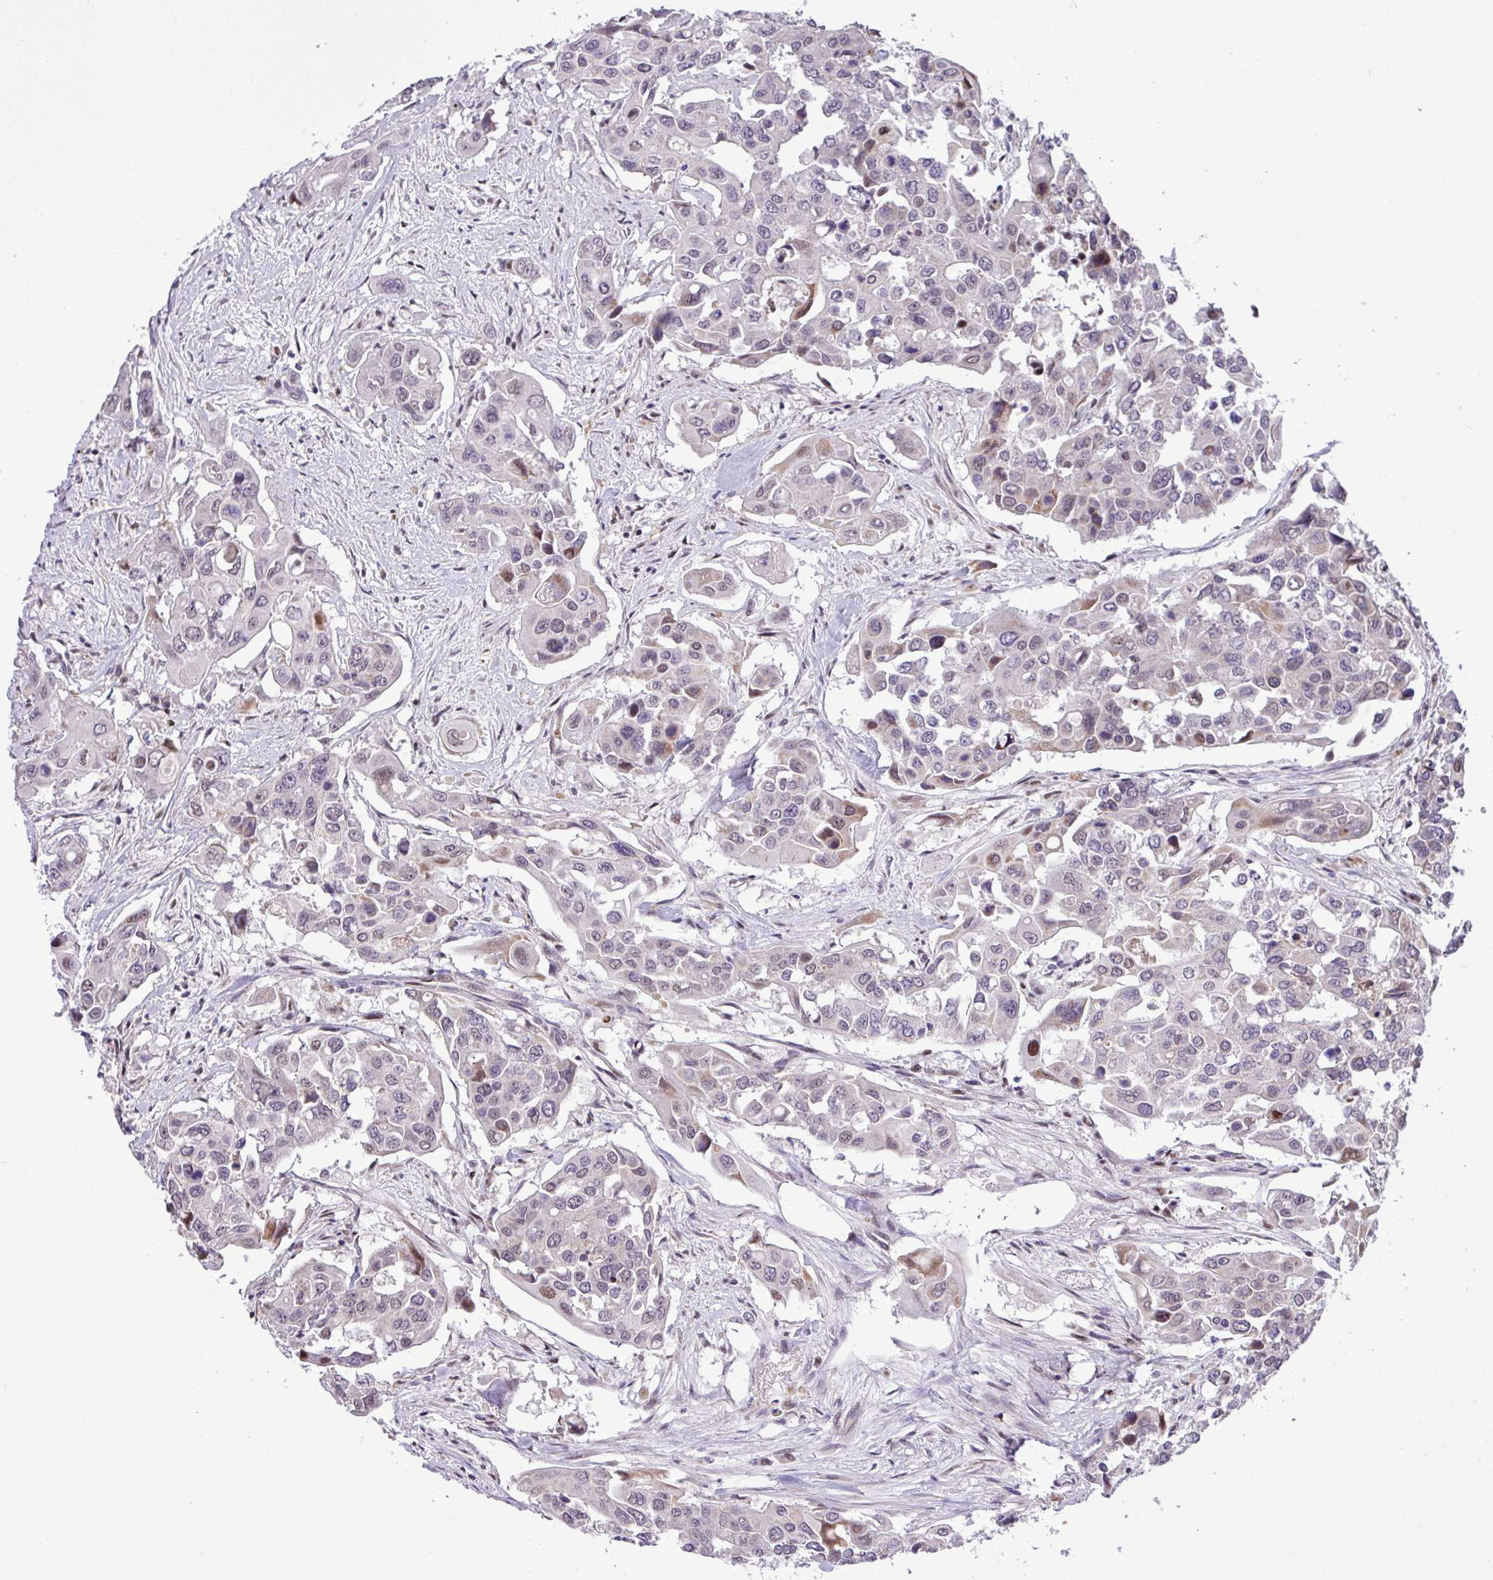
{"staining": {"intensity": "weak", "quantity": "<25%", "location": "nuclear"}, "tissue": "colorectal cancer", "cell_type": "Tumor cells", "image_type": "cancer", "snomed": [{"axis": "morphology", "description": "Adenocarcinoma, NOS"}, {"axis": "topography", "description": "Colon"}], "caption": "Tumor cells show no significant staining in adenocarcinoma (colorectal).", "gene": "ZNF354A", "patient": {"sex": "male", "age": 77}}